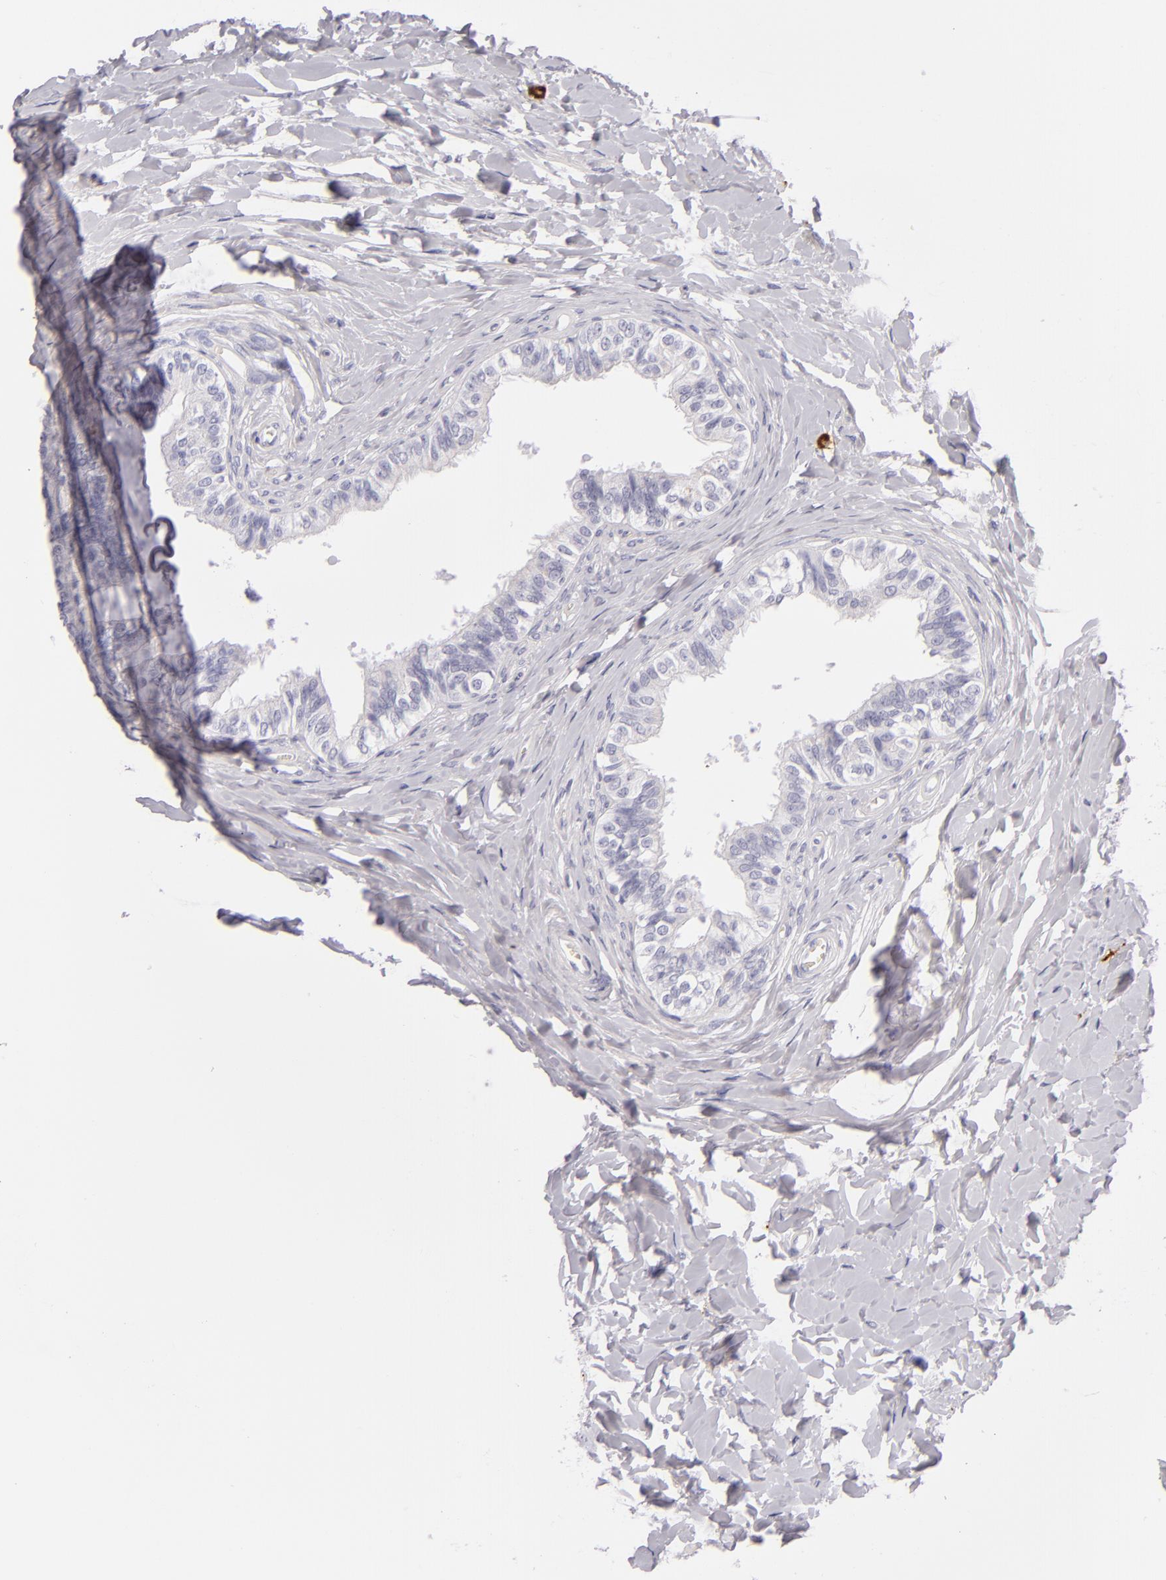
{"staining": {"intensity": "negative", "quantity": "none", "location": "none"}, "tissue": "epididymis", "cell_type": "Glandular cells", "image_type": "normal", "snomed": [{"axis": "morphology", "description": "Normal tissue, NOS"}, {"axis": "topography", "description": "Soft tissue"}, {"axis": "topography", "description": "Epididymis"}], "caption": "The histopathology image demonstrates no significant positivity in glandular cells of epididymis.", "gene": "TPSD1", "patient": {"sex": "male", "age": 26}}